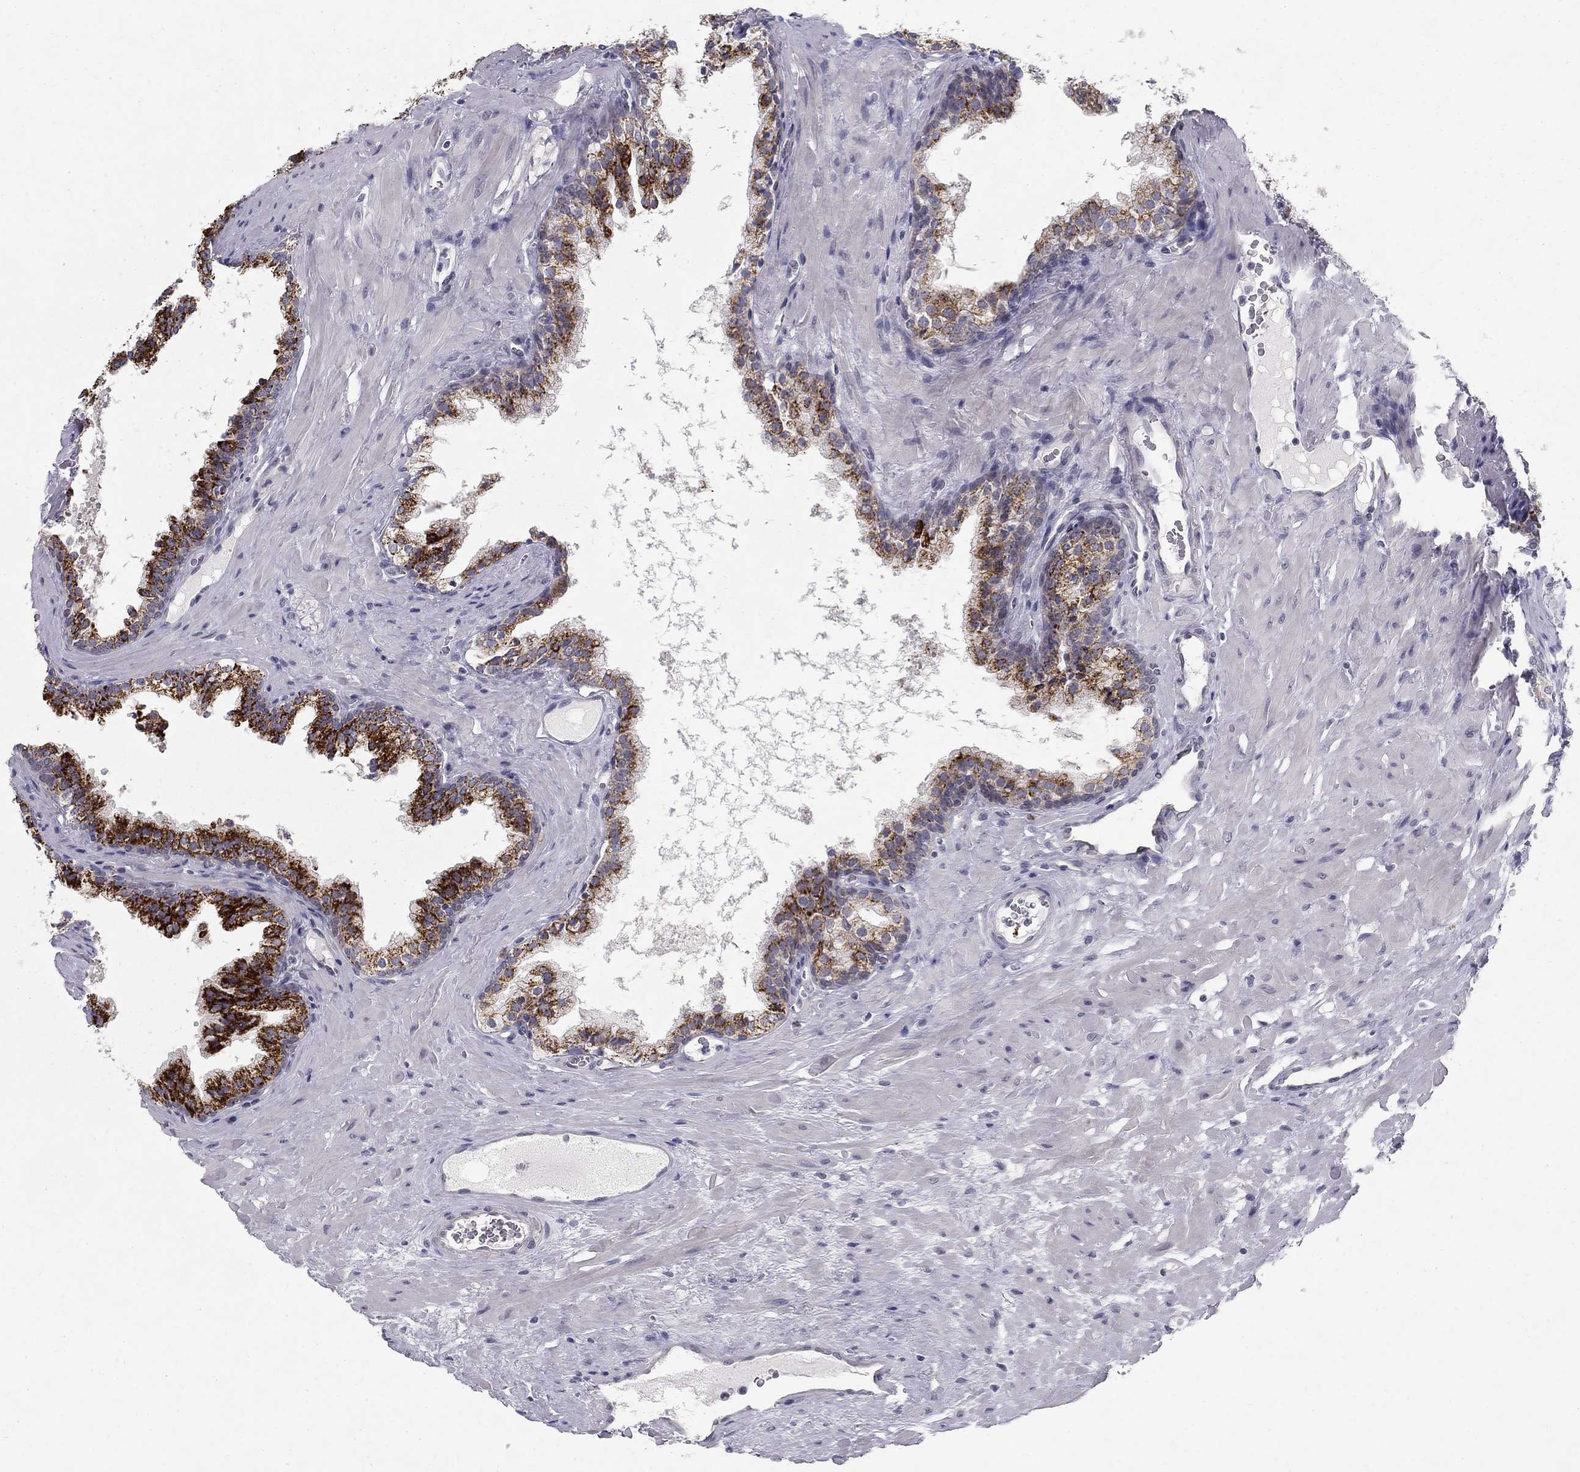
{"staining": {"intensity": "strong", "quantity": "<25%", "location": "cytoplasmic/membranous"}, "tissue": "prostate cancer", "cell_type": "Tumor cells", "image_type": "cancer", "snomed": [{"axis": "morphology", "description": "Adenocarcinoma, NOS"}, {"axis": "topography", "description": "Prostate"}], "caption": "Prostate cancer tissue reveals strong cytoplasmic/membranous staining in about <25% of tumor cells The staining was performed using DAB to visualize the protein expression in brown, while the nuclei were stained in blue with hematoxylin (Magnification: 20x).", "gene": "CLIC6", "patient": {"sex": "male", "age": 66}}